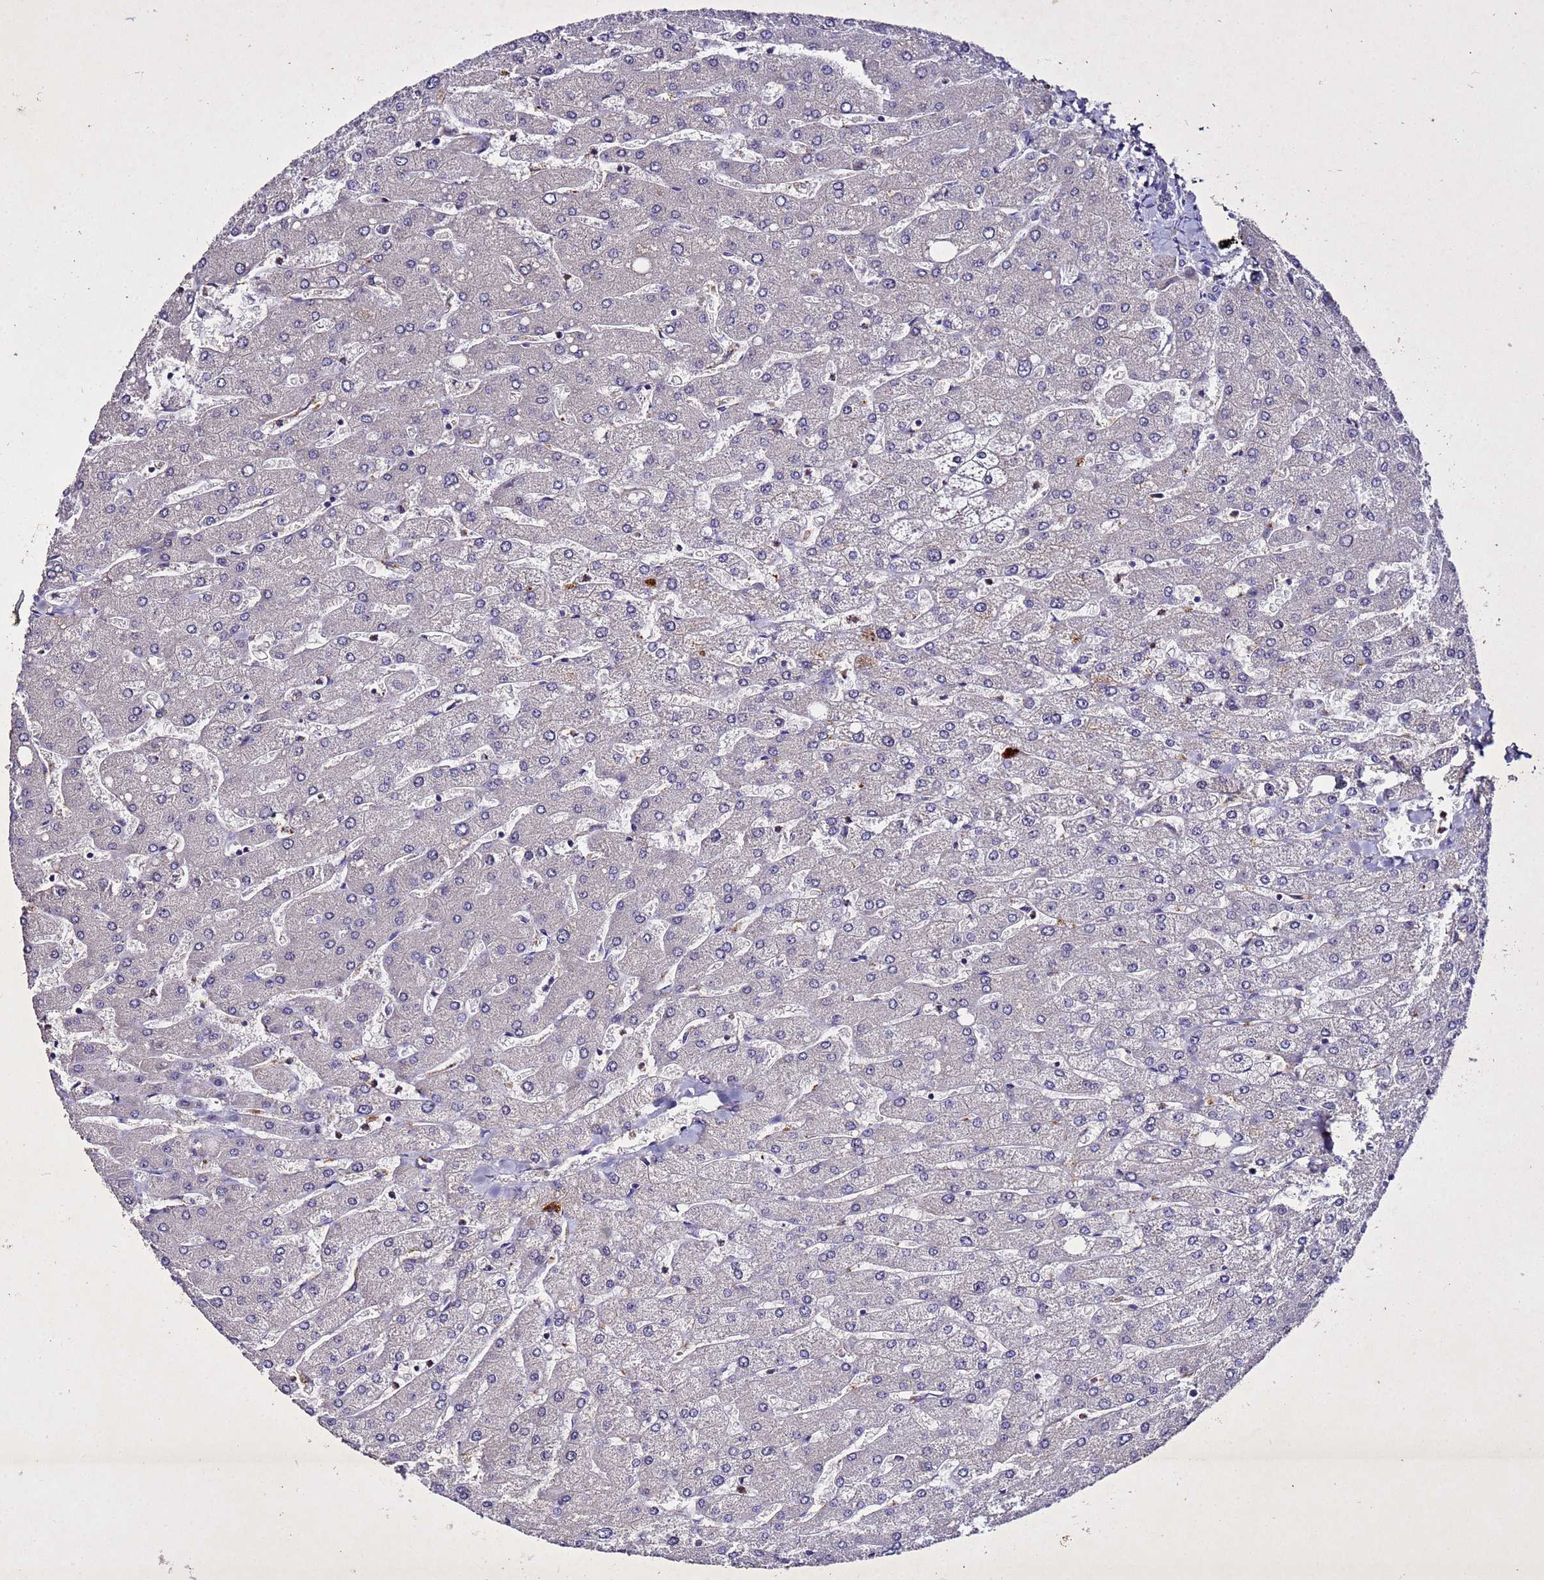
{"staining": {"intensity": "negative", "quantity": "none", "location": "none"}, "tissue": "liver", "cell_type": "Cholangiocytes", "image_type": "normal", "snomed": [{"axis": "morphology", "description": "Normal tissue, NOS"}, {"axis": "topography", "description": "Liver"}], "caption": "Immunohistochemical staining of unremarkable liver displays no significant staining in cholangiocytes. The staining is performed using DAB brown chromogen with nuclei counter-stained in using hematoxylin.", "gene": "SV2B", "patient": {"sex": "male", "age": 55}}